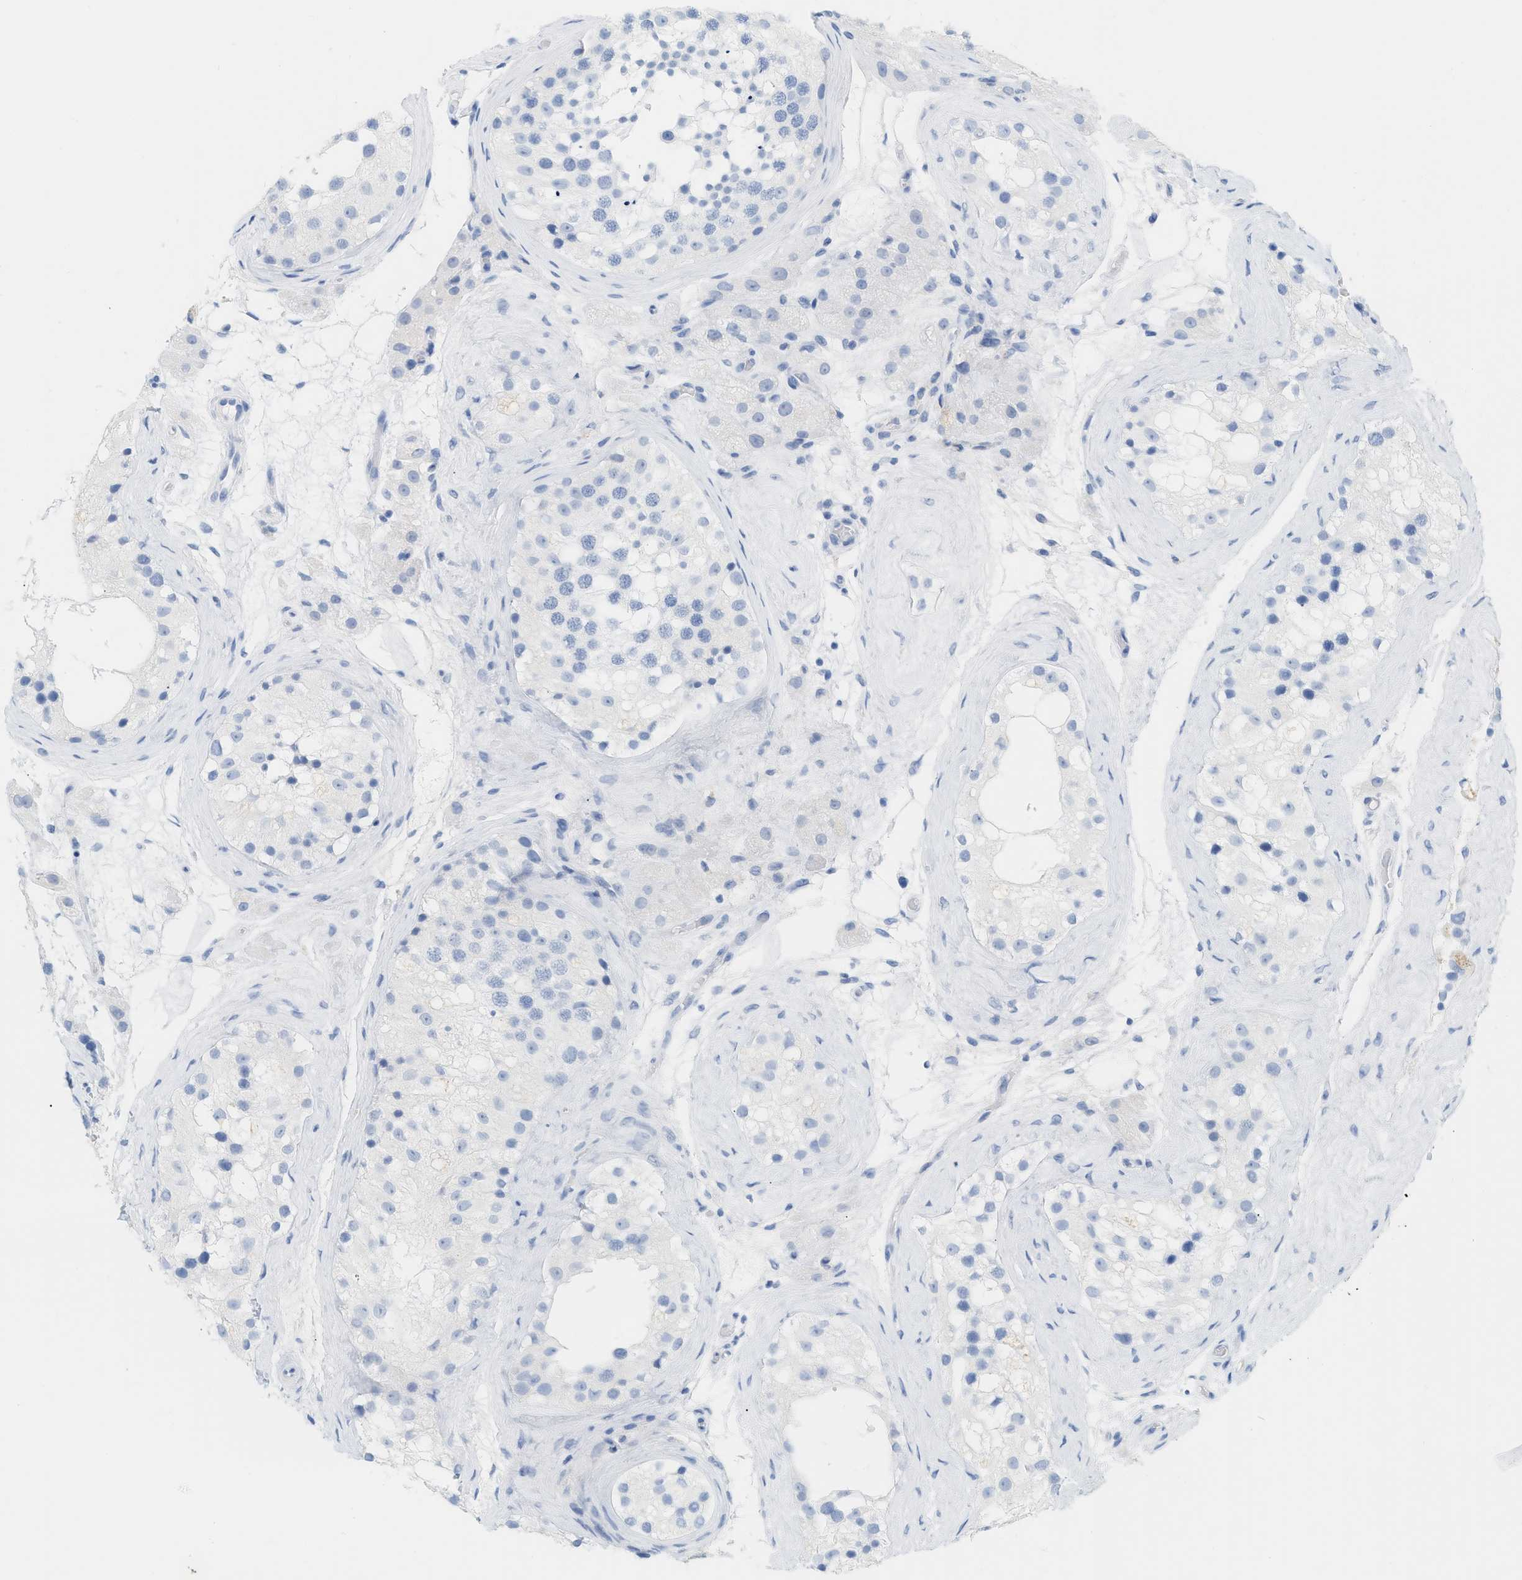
{"staining": {"intensity": "negative", "quantity": "none", "location": "none"}, "tissue": "testis", "cell_type": "Cells in seminiferous ducts", "image_type": "normal", "snomed": [{"axis": "morphology", "description": "Normal tissue, NOS"}, {"axis": "morphology", "description": "Seminoma, NOS"}, {"axis": "topography", "description": "Testis"}], "caption": "Immunohistochemistry (IHC) of normal testis displays no positivity in cells in seminiferous ducts. (Stains: DAB (3,3'-diaminobenzidine) IHC with hematoxylin counter stain, Microscopy: brightfield microscopy at high magnification).", "gene": "PAPPA", "patient": {"sex": "male", "age": 71}}